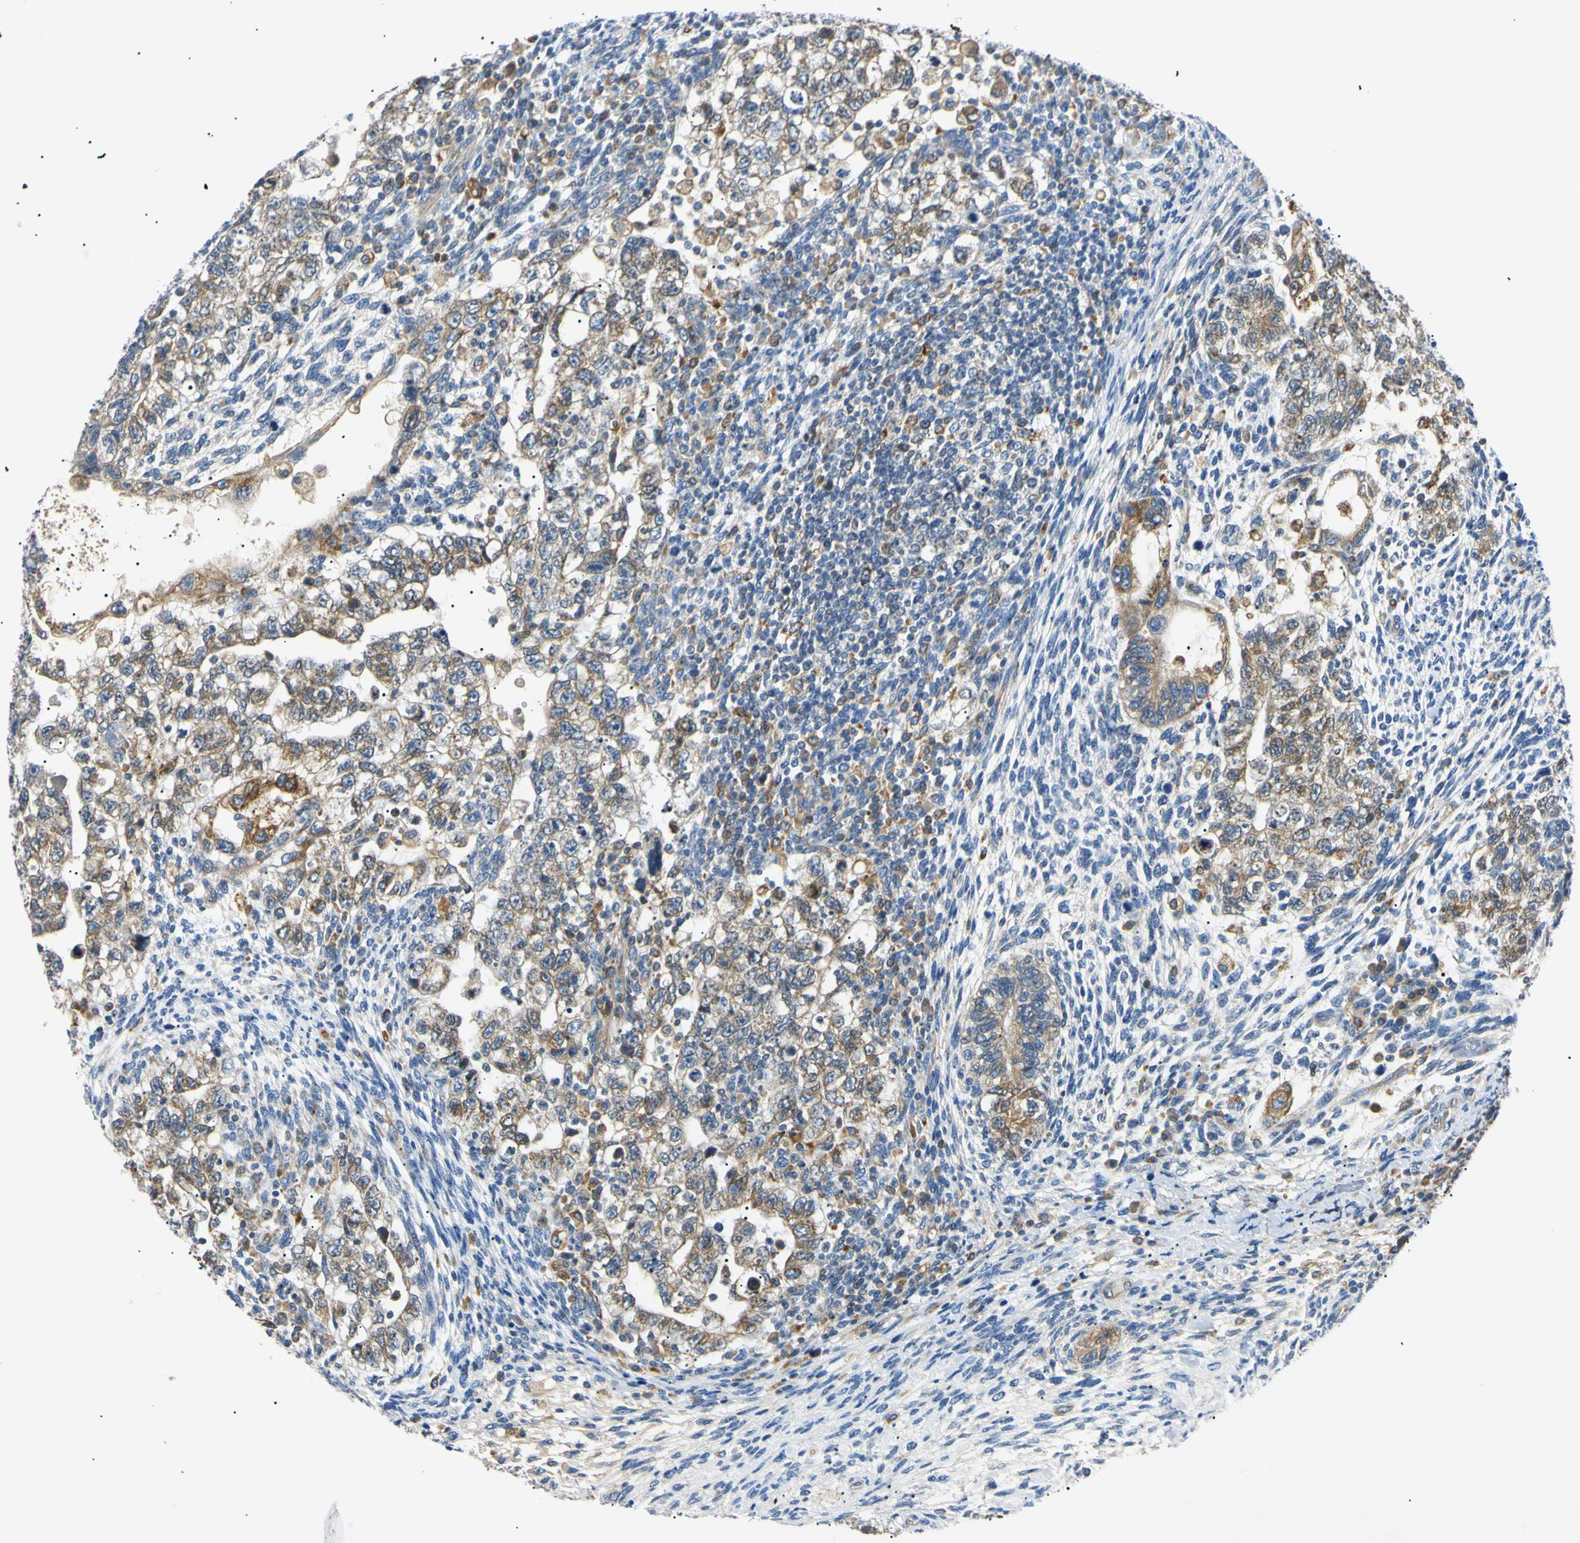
{"staining": {"intensity": "moderate", "quantity": "25%-75%", "location": "cytoplasmic/membranous"}, "tissue": "testis cancer", "cell_type": "Tumor cells", "image_type": "cancer", "snomed": [{"axis": "morphology", "description": "Normal tissue, NOS"}, {"axis": "morphology", "description": "Carcinoma, Embryonal, NOS"}, {"axis": "topography", "description": "Testis"}], "caption": "About 25%-75% of tumor cells in testis cancer exhibit moderate cytoplasmic/membranous protein expression as visualized by brown immunohistochemical staining.", "gene": "DNAJB12", "patient": {"sex": "male", "age": 36}}